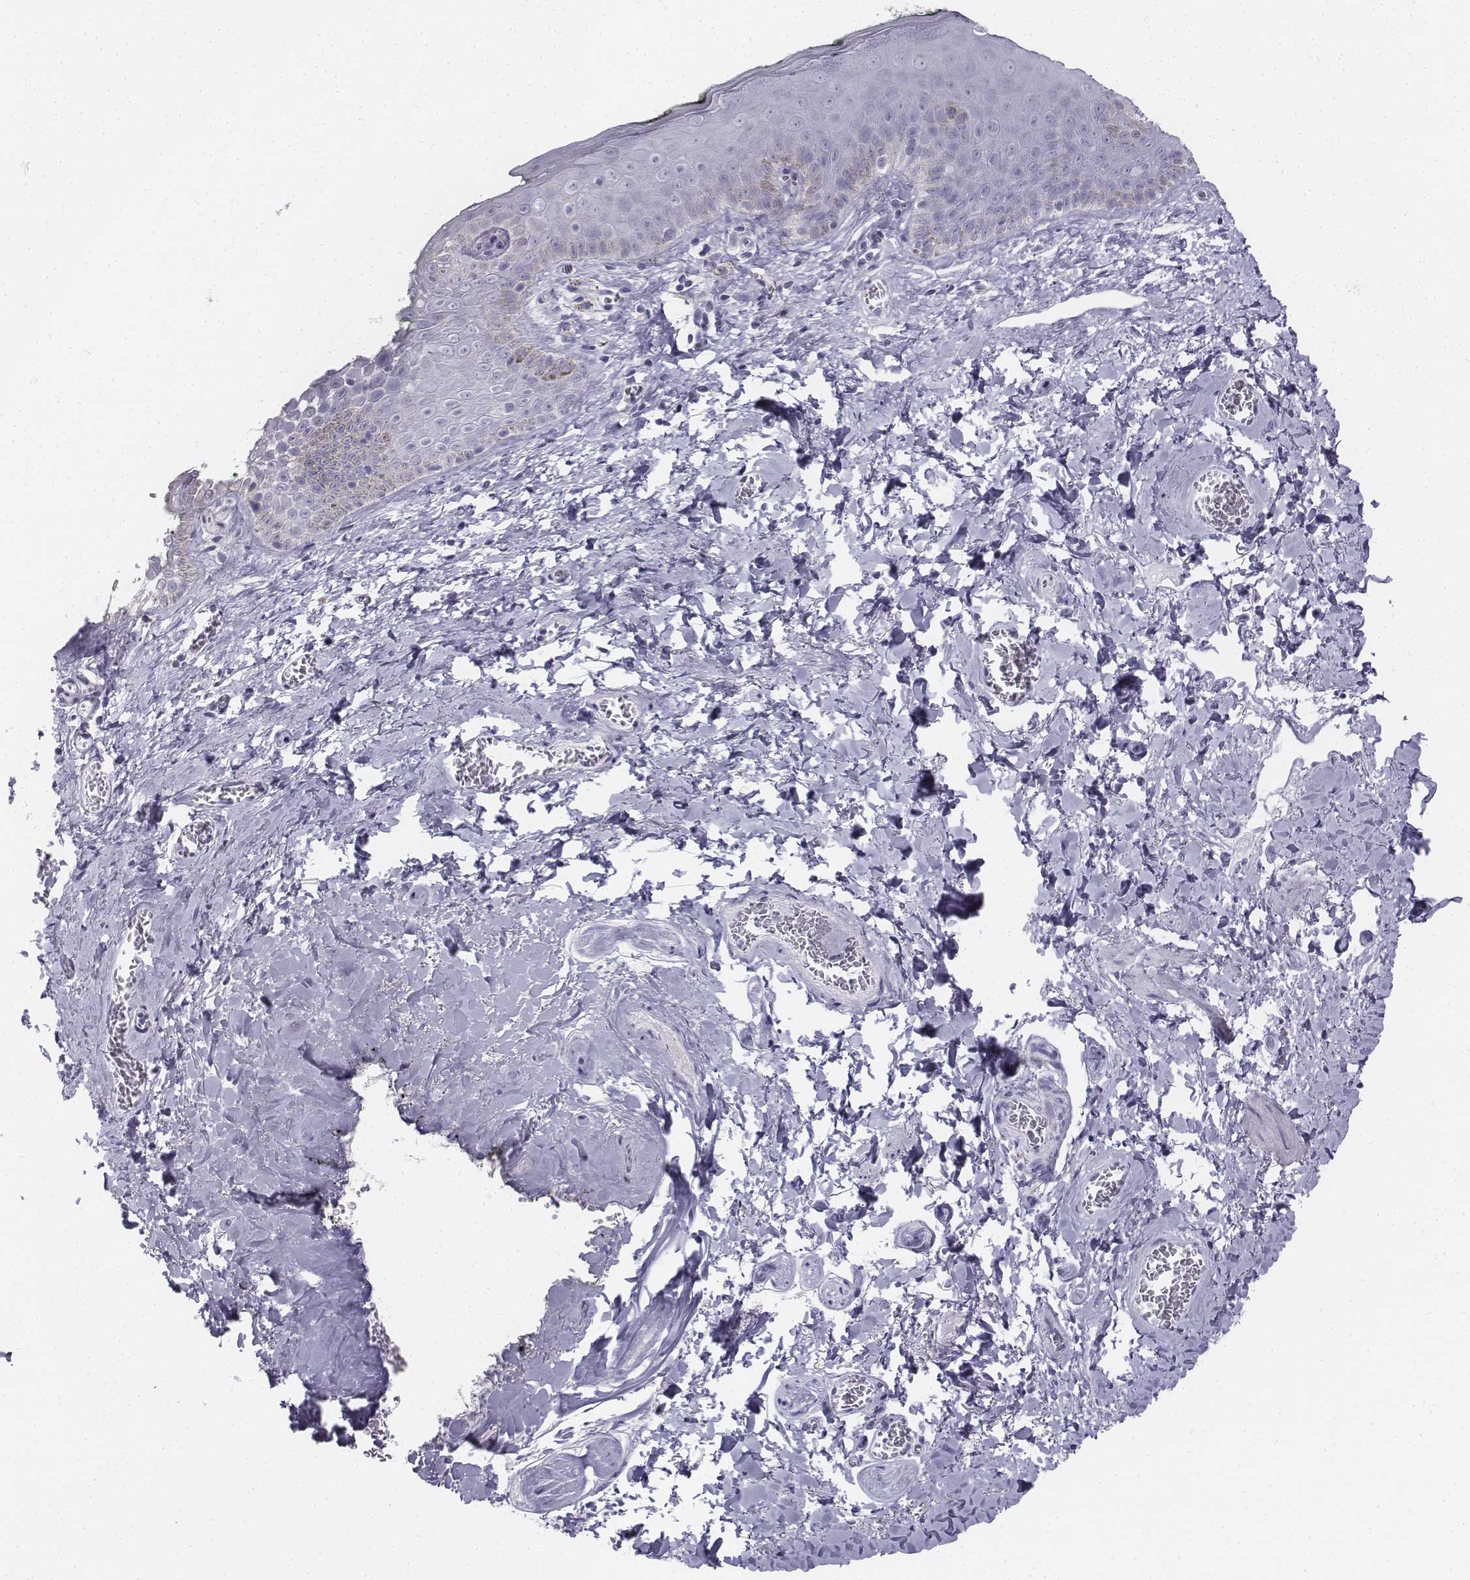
{"staining": {"intensity": "negative", "quantity": "none", "location": "none"}, "tissue": "skin", "cell_type": "Epidermal cells", "image_type": "normal", "snomed": [{"axis": "morphology", "description": "Normal tissue, NOS"}, {"axis": "topography", "description": "Vulva"}, {"axis": "topography", "description": "Peripheral nerve tissue"}], "caption": "High magnification brightfield microscopy of normal skin stained with DAB (3,3'-diaminobenzidine) (brown) and counterstained with hematoxylin (blue): epidermal cells show no significant staining.", "gene": "TH", "patient": {"sex": "female", "age": 66}}